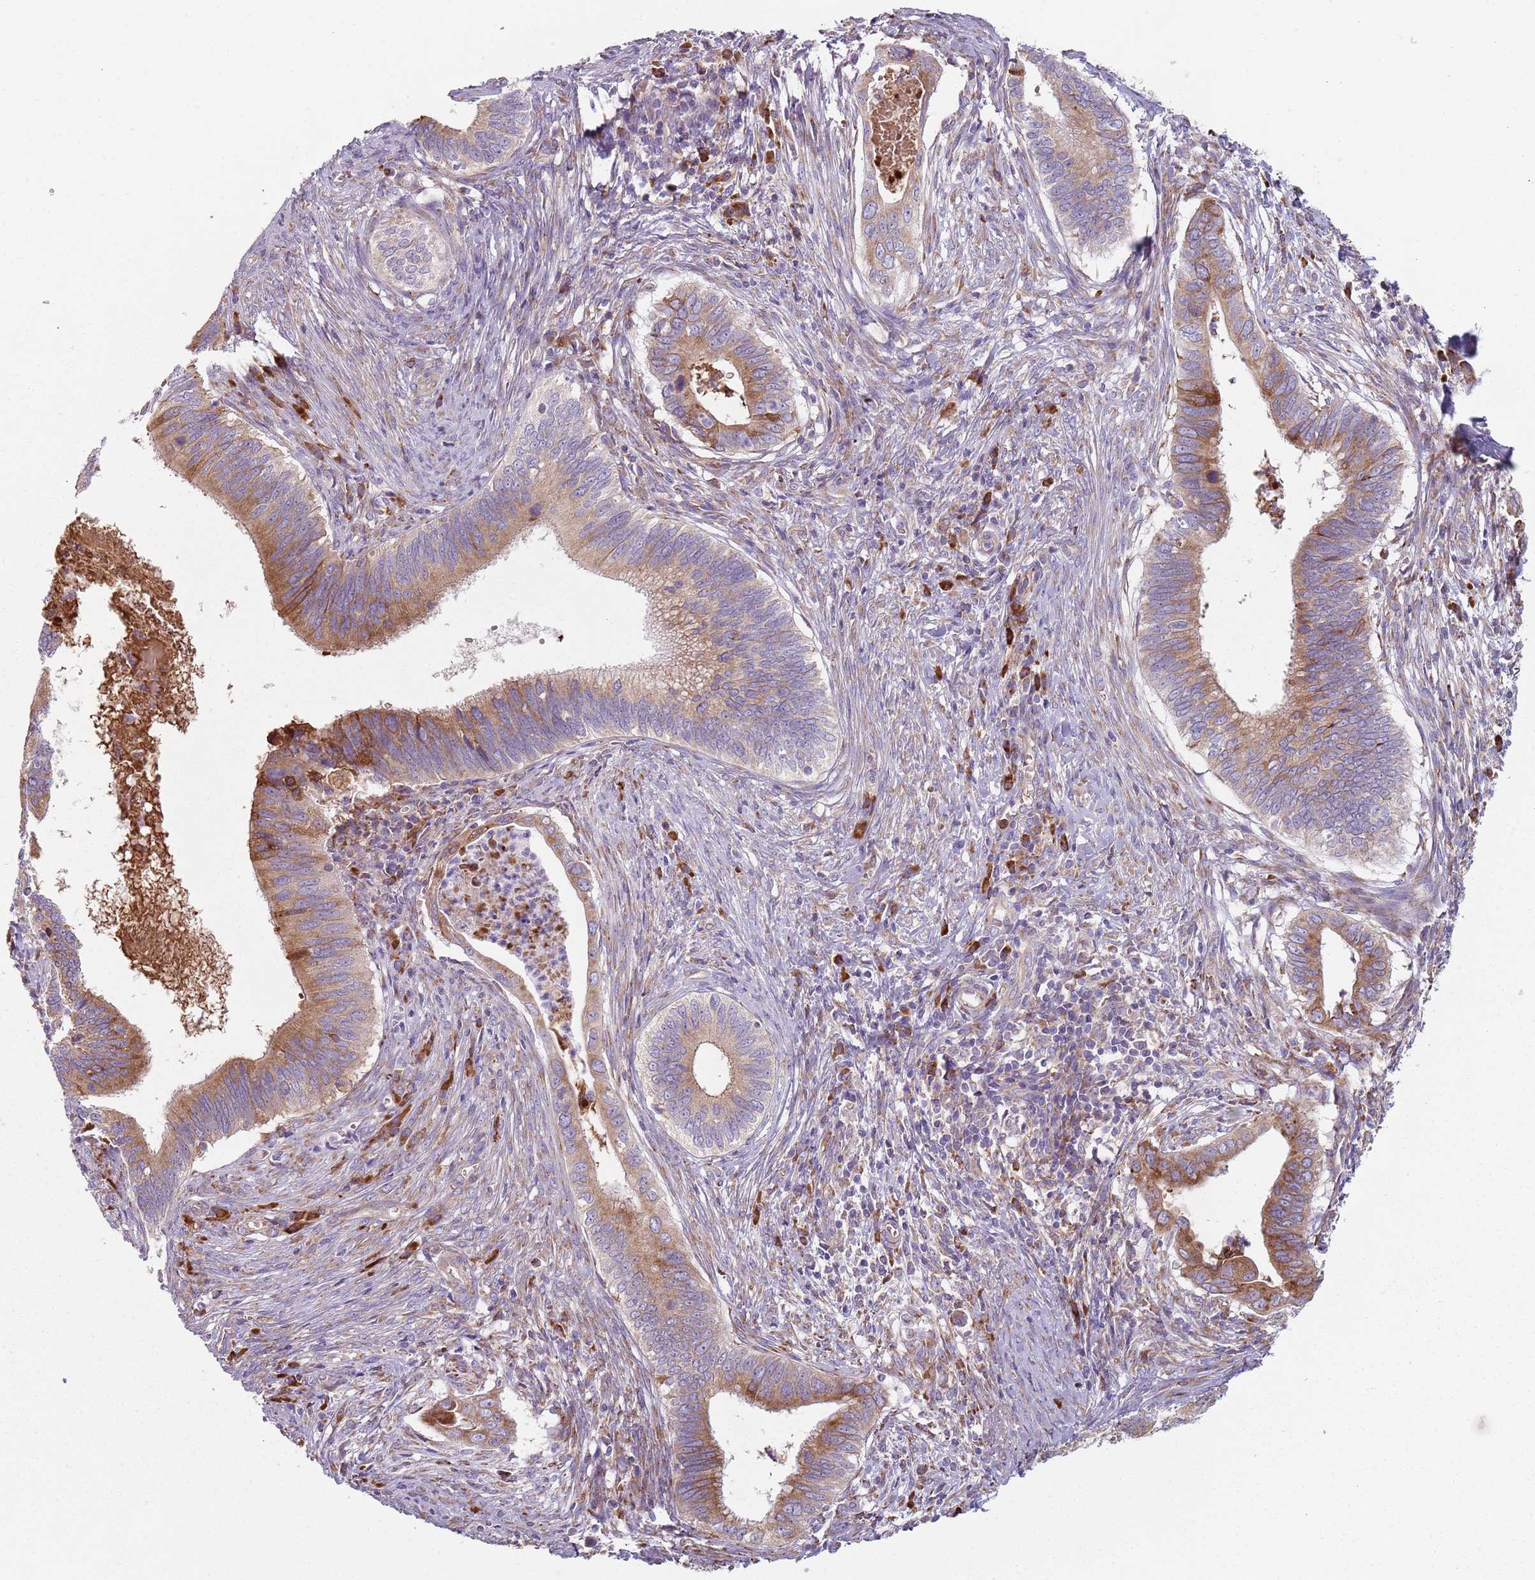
{"staining": {"intensity": "moderate", "quantity": ">75%", "location": "cytoplasmic/membranous"}, "tissue": "cervical cancer", "cell_type": "Tumor cells", "image_type": "cancer", "snomed": [{"axis": "morphology", "description": "Adenocarcinoma, NOS"}, {"axis": "topography", "description": "Cervix"}], "caption": "Brown immunohistochemical staining in adenocarcinoma (cervical) reveals moderate cytoplasmic/membranous staining in about >75% of tumor cells. (Brightfield microscopy of DAB IHC at high magnification).", "gene": "SPATA2", "patient": {"sex": "female", "age": 42}}